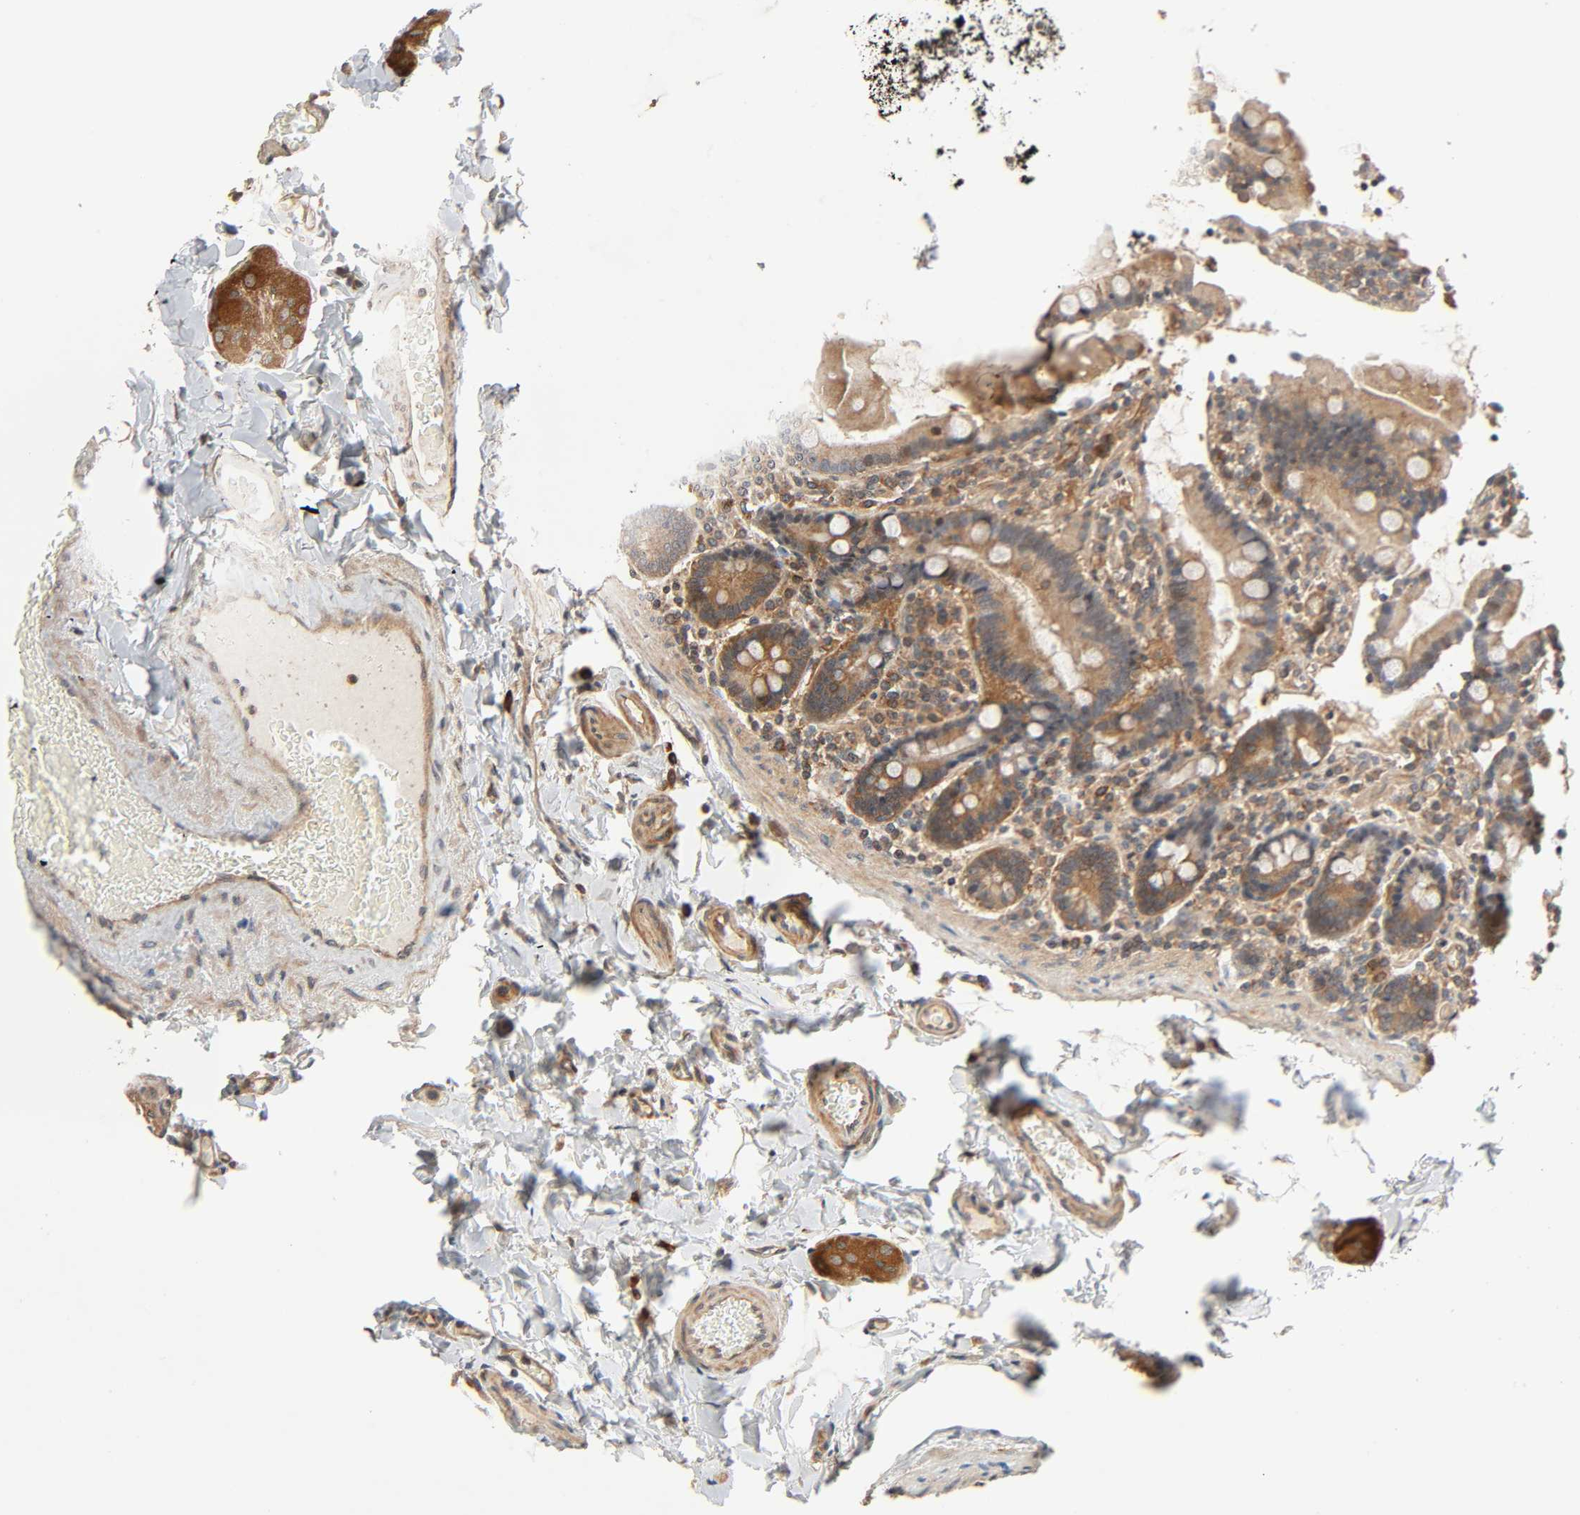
{"staining": {"intensity": "moderate", "quantity": ">75%", "location": "cytoplasmic/membranous"}, "tissue": "duodenum", "cell_type": "Glandular cells", "image_type": "normal", "snomed": [{"axis": "morphology", "description": "Normal tissue, NOS"}, {"axis": "topography", "description": "Duodenum"}], "caption": "Immunohistochemical staining of unremarkable duodenum shows >75% levels of moderate cytoplasmic/membranous protein positivity in approximately >75% of glandular cells. (DAB IHC, brown staining for protein, blue staining for nuclei).", "gene": "PPP2R1B", "patient": {"sex": "female", "age": 53}}